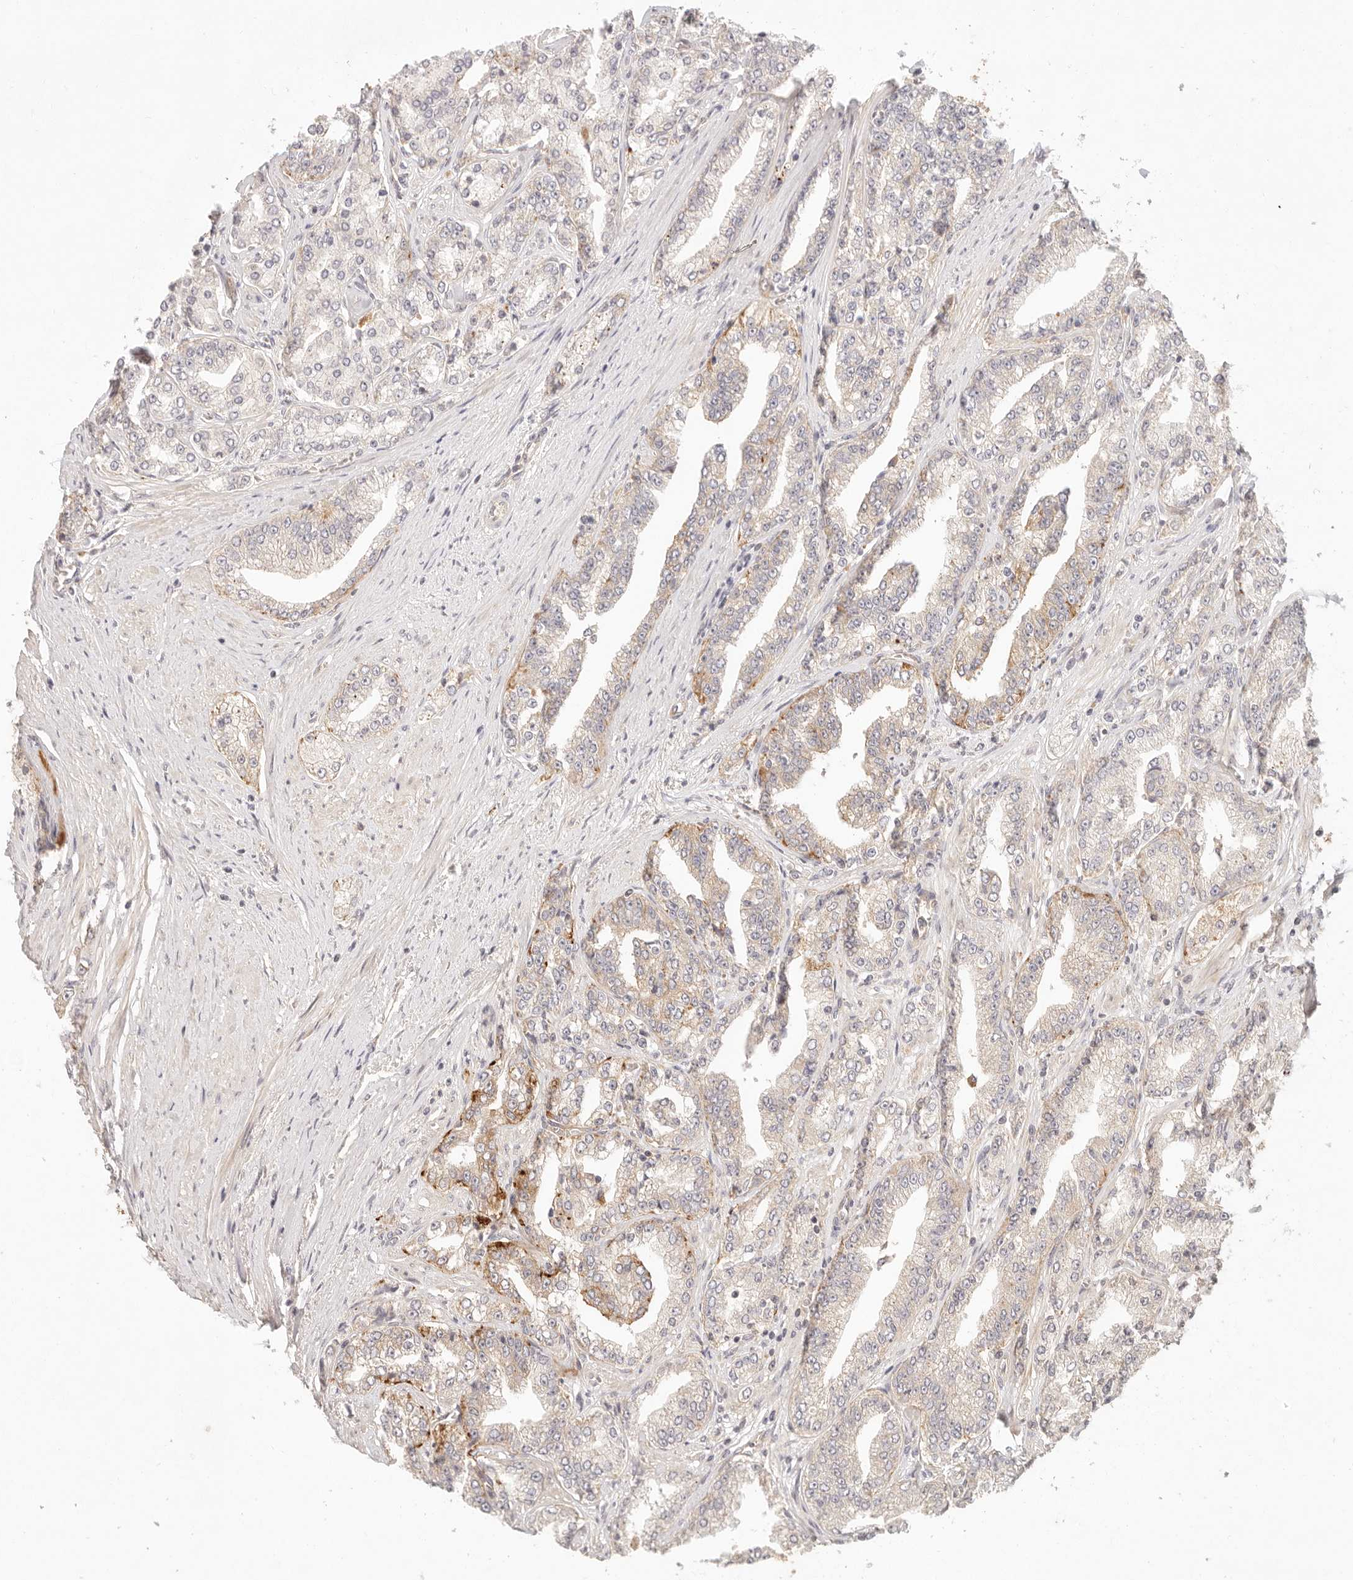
{"staining": {"intensity": "weak", "quantity": "<25%", "location": "cytoplasmic/membranous"}, "tissue": "prostate cancer", "cell_type": "Tumor cells", "image_type": "cancer", "snomed": [{"axis": "morphology", "description": "Adenocarcinoma, High grade"}, {"axis": "topography", "description": "Prostate"}], "caption": "A high-resolution micrograph shows IHC staining of adenocarcinoma (high-grade) (prostate), which shows no significant expression in tumor cells.", "gene": "PPP1R3B", "patient": {"sex": "male", "age": 71}}